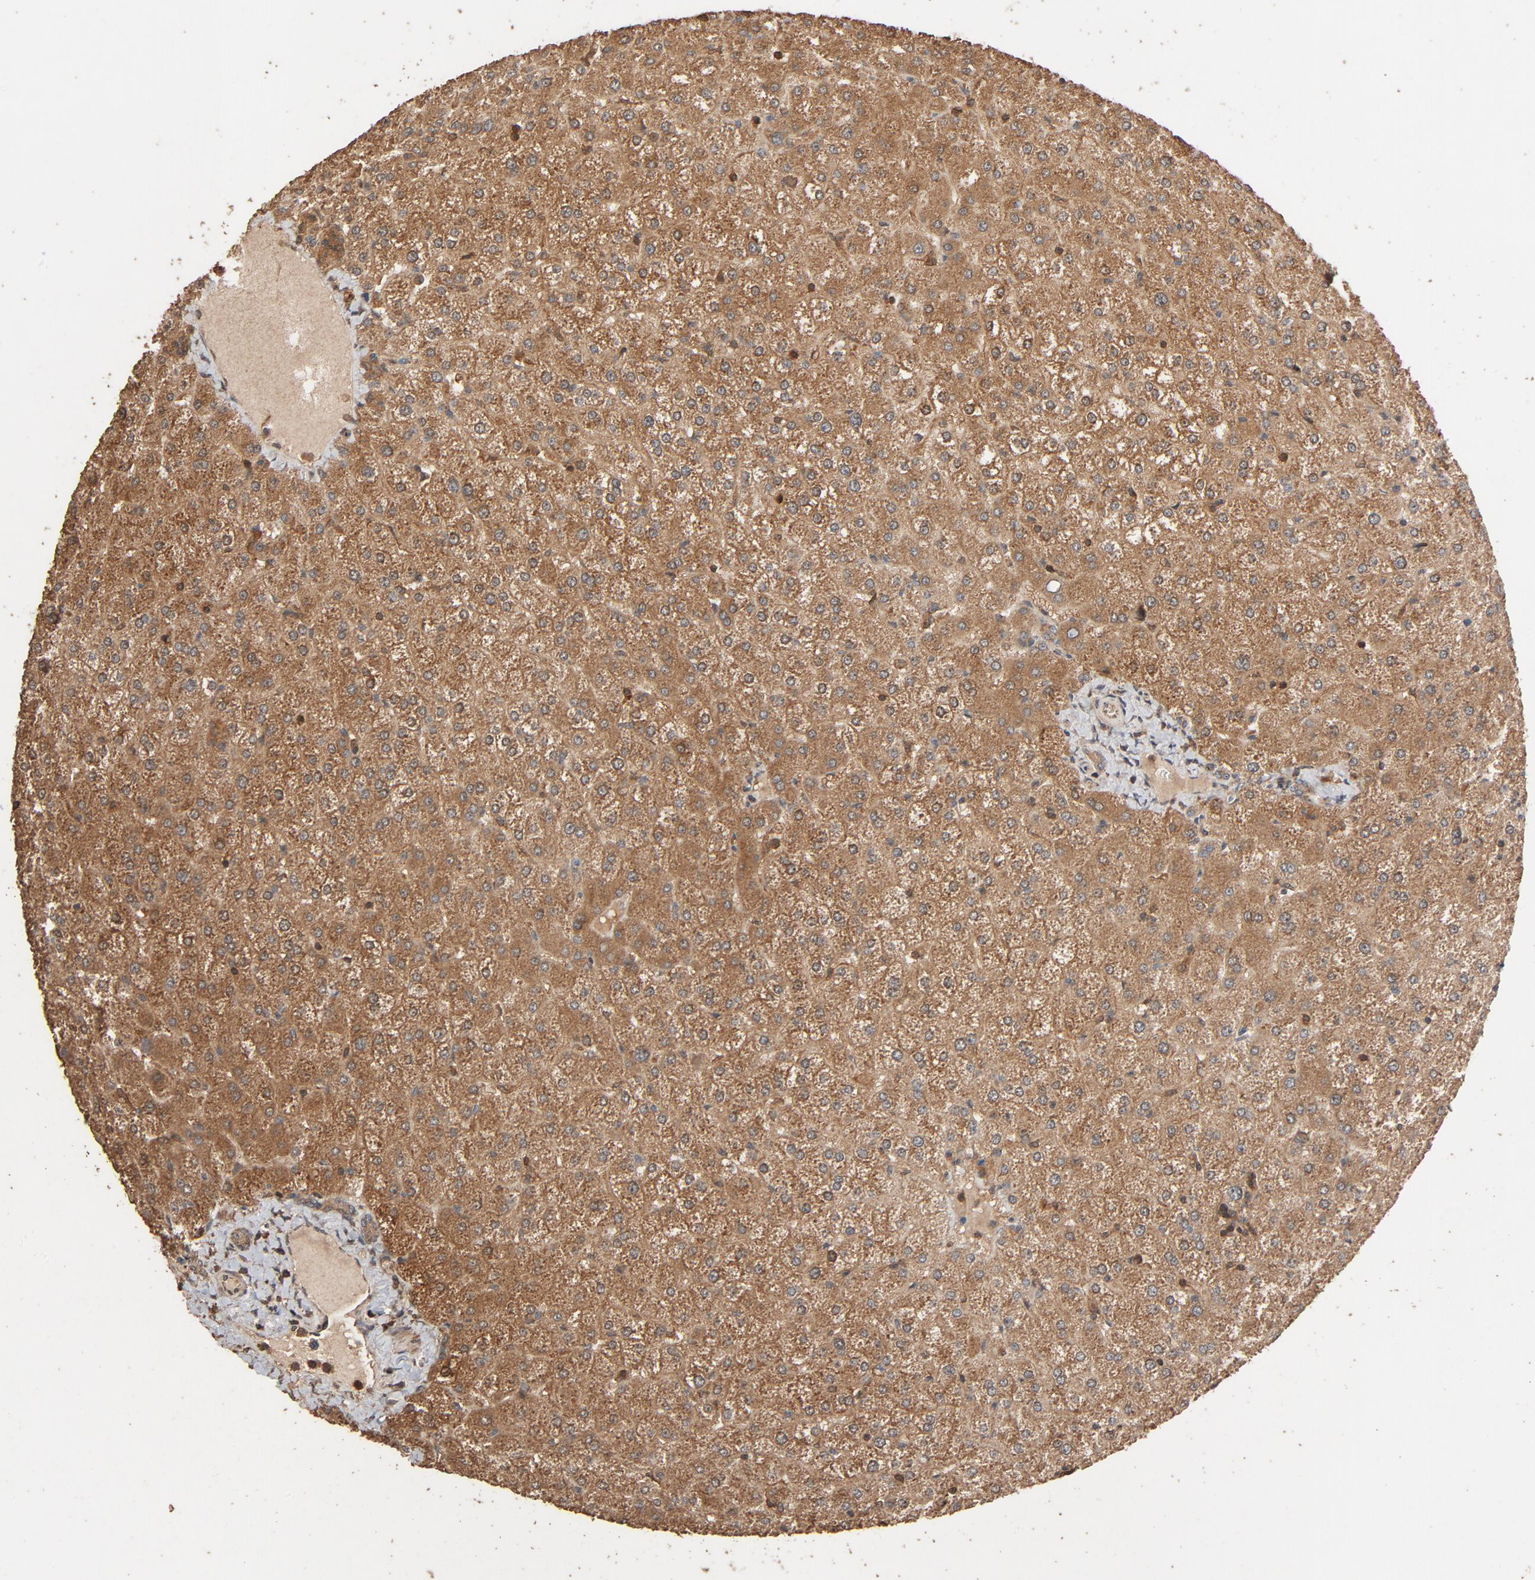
{"staining": {"intensity": "moderate", "quantity": ">75%", "location": "cytoplasmic/membranous"}, "tissue": "liver", "cell_type": "Cholangiocytes", "image_type": "normal", "snomed": [{"axis": "morphology", "description": "Normal tissue, NOS"}, {"axis": "topography", "description": "Liver"}], "caption": "Immunohistochemical staining of benign liver exhibits moderate cytoplasmic/membranous protein staining in about >75% of cholangiocytes.", "gene": "RPS6KA6", "patient": {"sex": "female", "age": 32}}